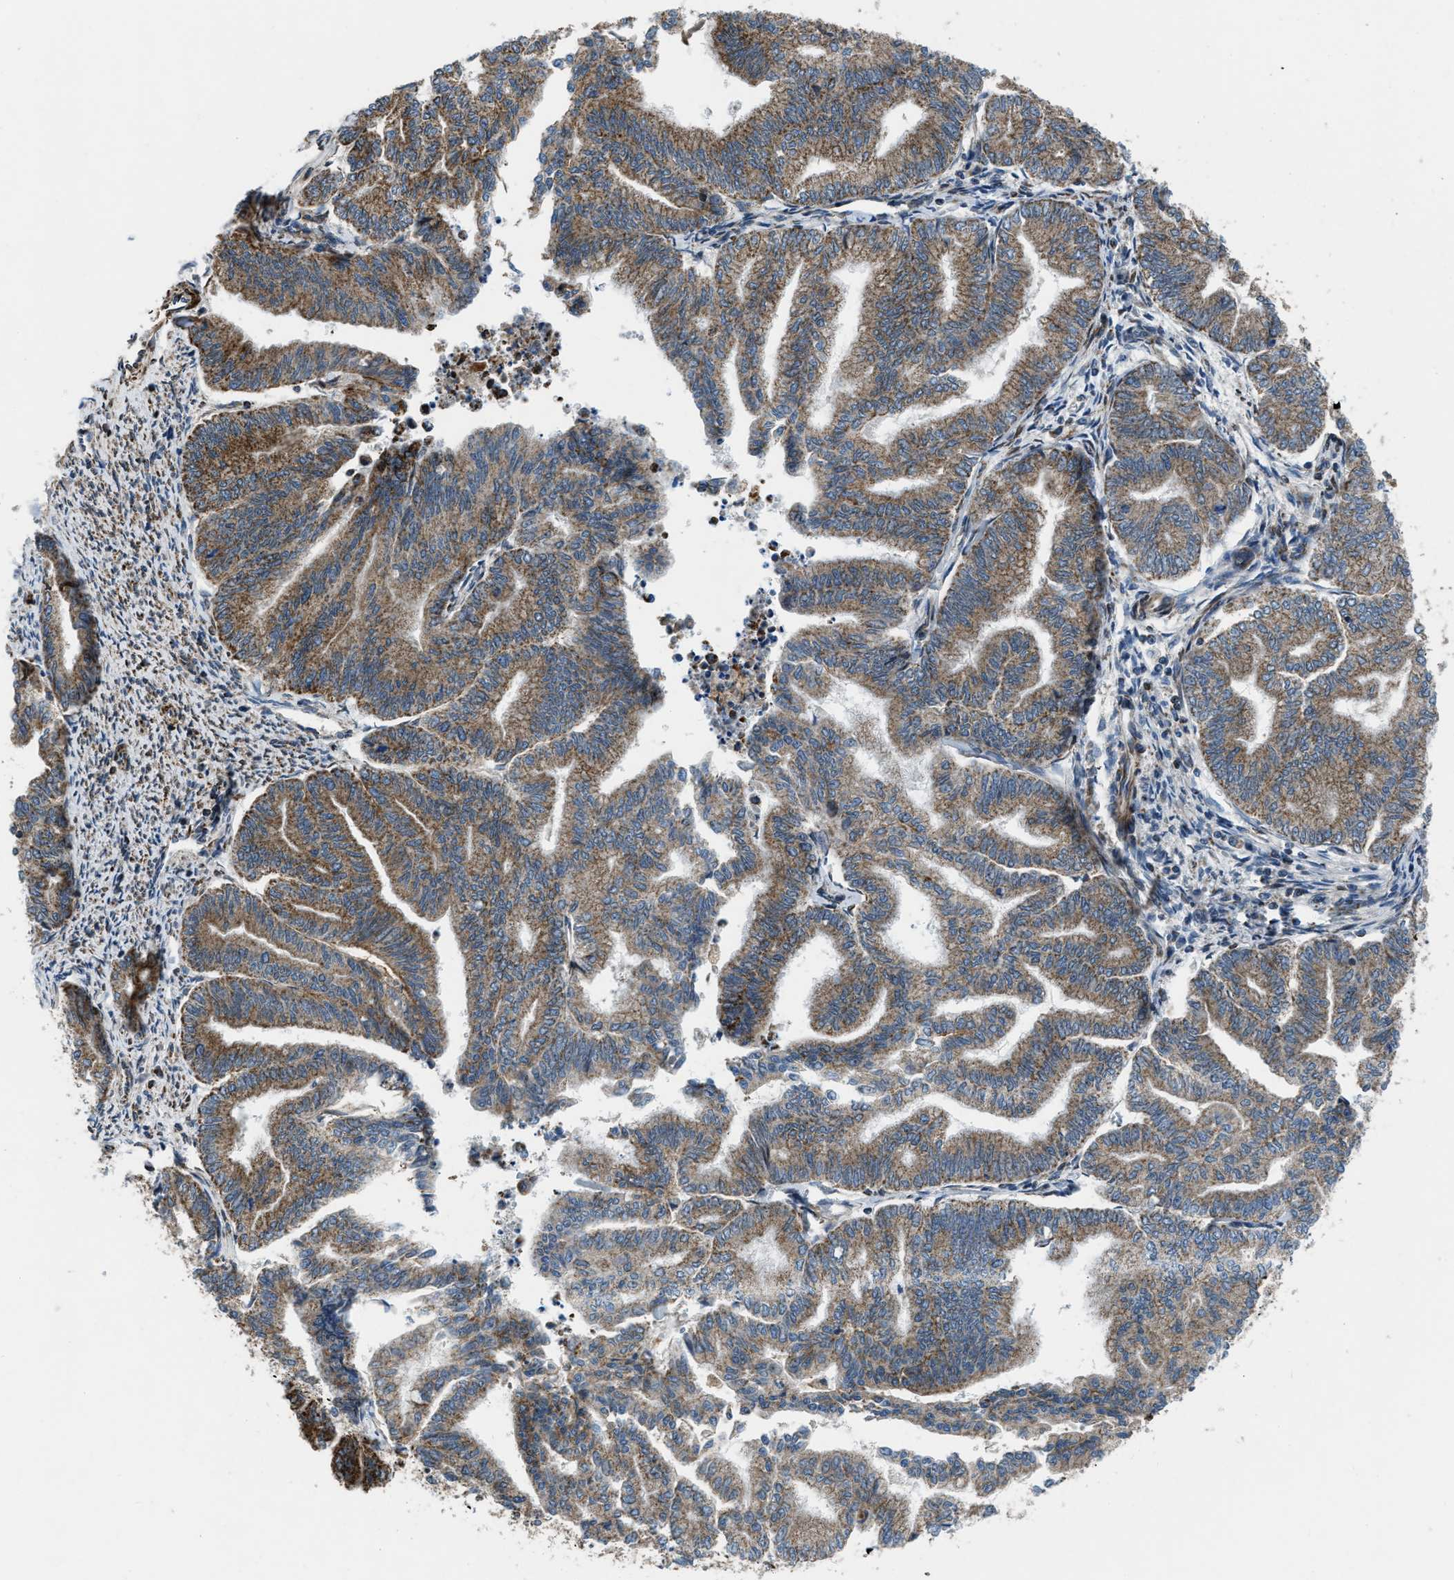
{"staining": {"intensity": "moderate", "quantity": ">75%", "location": "cytoplasmic/membranous"}, "tissue": "endometrial cancer", "cell_type": "Tumor cells", "image_type": "cancer", "snomed": [{"axis": "morphology", "description": "Adenocarcinoma, NOS"}, {"axis": "topography", "description": "Endometrium"}], "caption": "Endometrial adenocarcinoma was stained to show a protein in brown. There is medium levels of moderate cytoplasmic/membranous staining in approximately >75% of tumor cells. The staining is performed using DAB brown chromogen to label protein expression. The nuclei are counter-stained blue using hematoxylin.", "gene": "GSDME", "patient": {"sex": "female", "age": 79}}